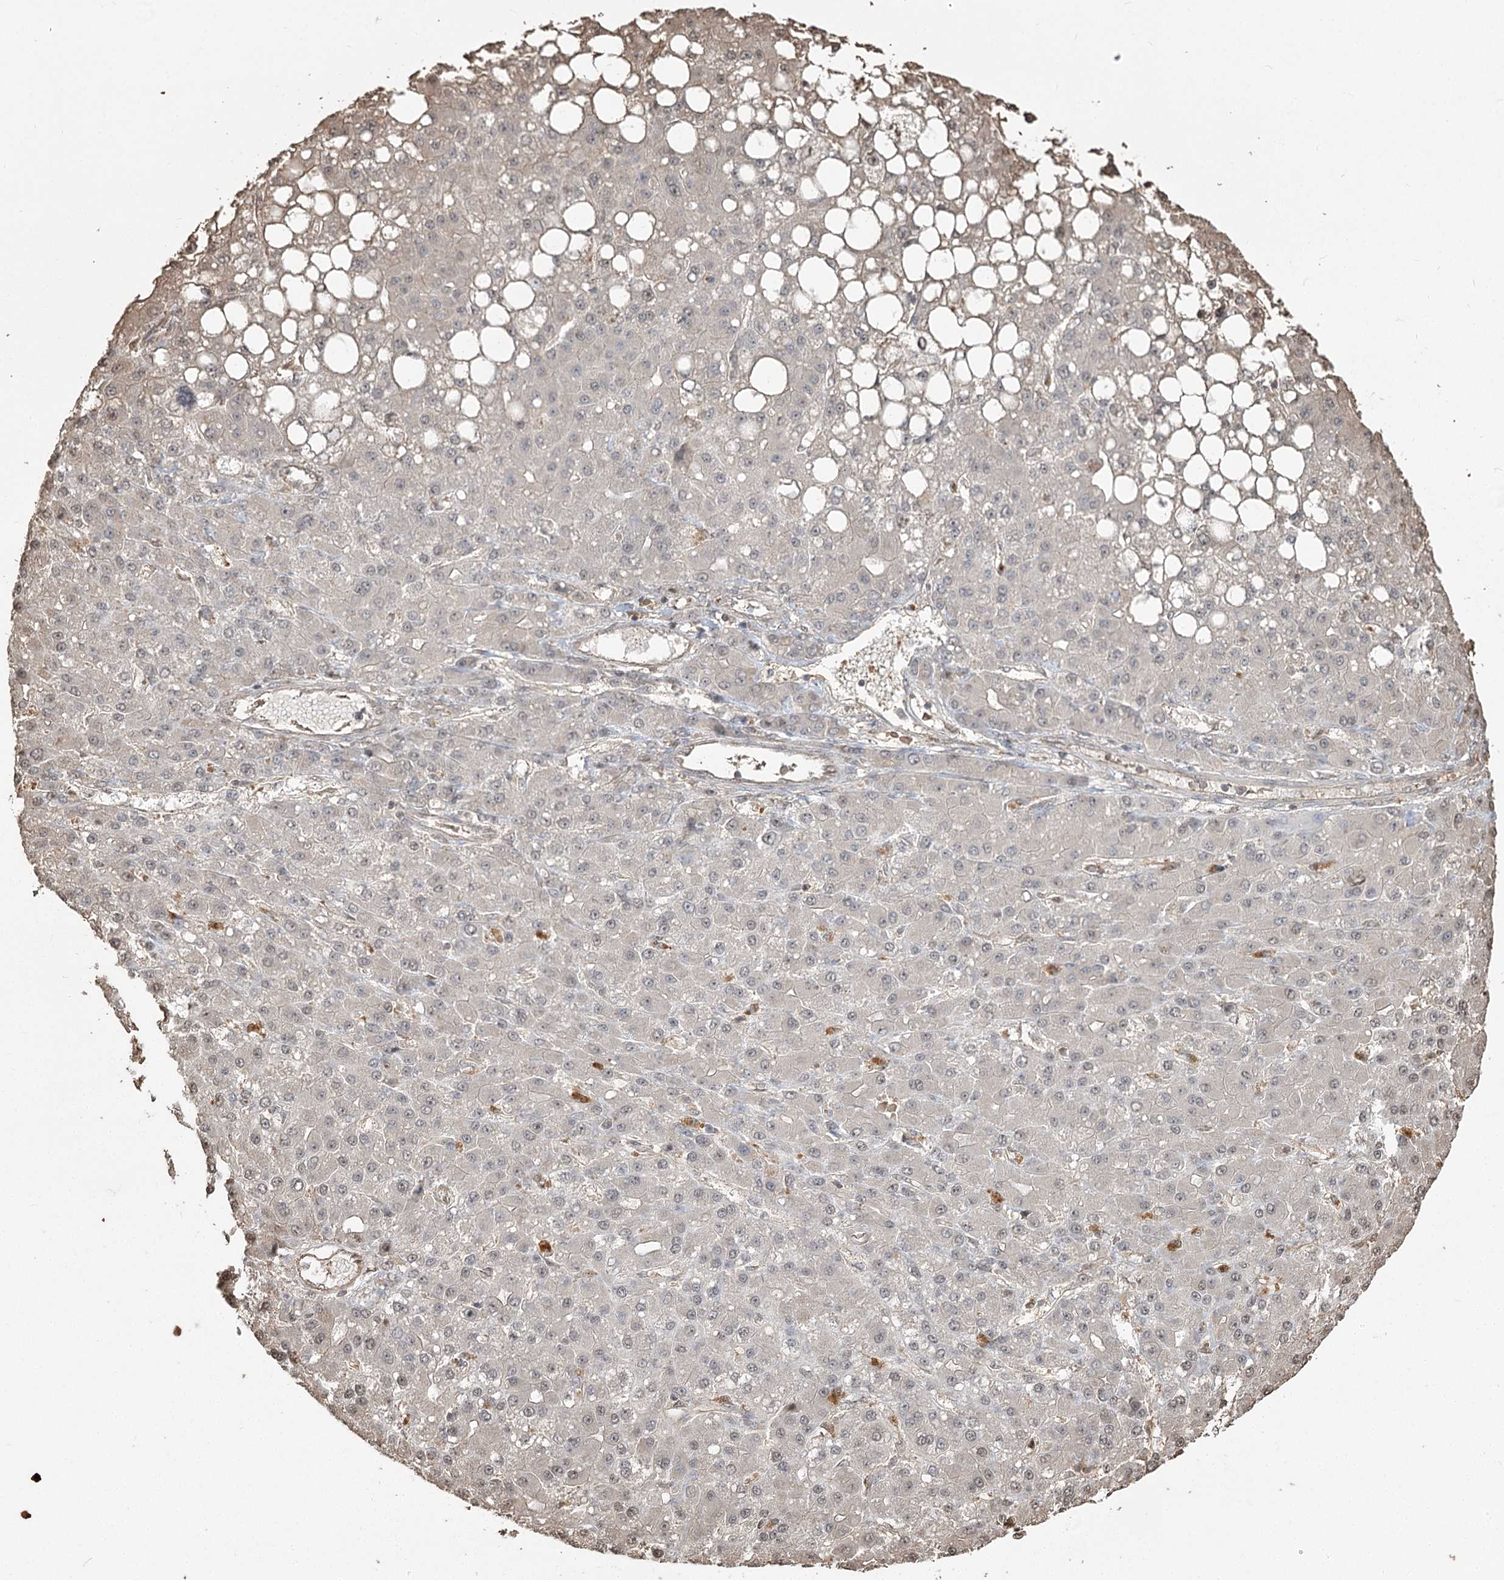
{"staining": {"intensity": "negative", "quantity": "none", "location": "none"}, "tissue": "liver cancer", "cell_type": "Tumor cells", "image_type": "cancer", "snomed": [{"axis": "morphology", "description": "Carcinoma, Hepatocellular, NOS"}, {"axis": "topography", "description": "Liver"}], "caption": "IHC micrograph of hepatocellular carcinoma (liver) stained for a protein (brown), which displays no positivity in tumor cells.", "gene": "PLCH1", "patient": {"sex": "male", "age": 67}}